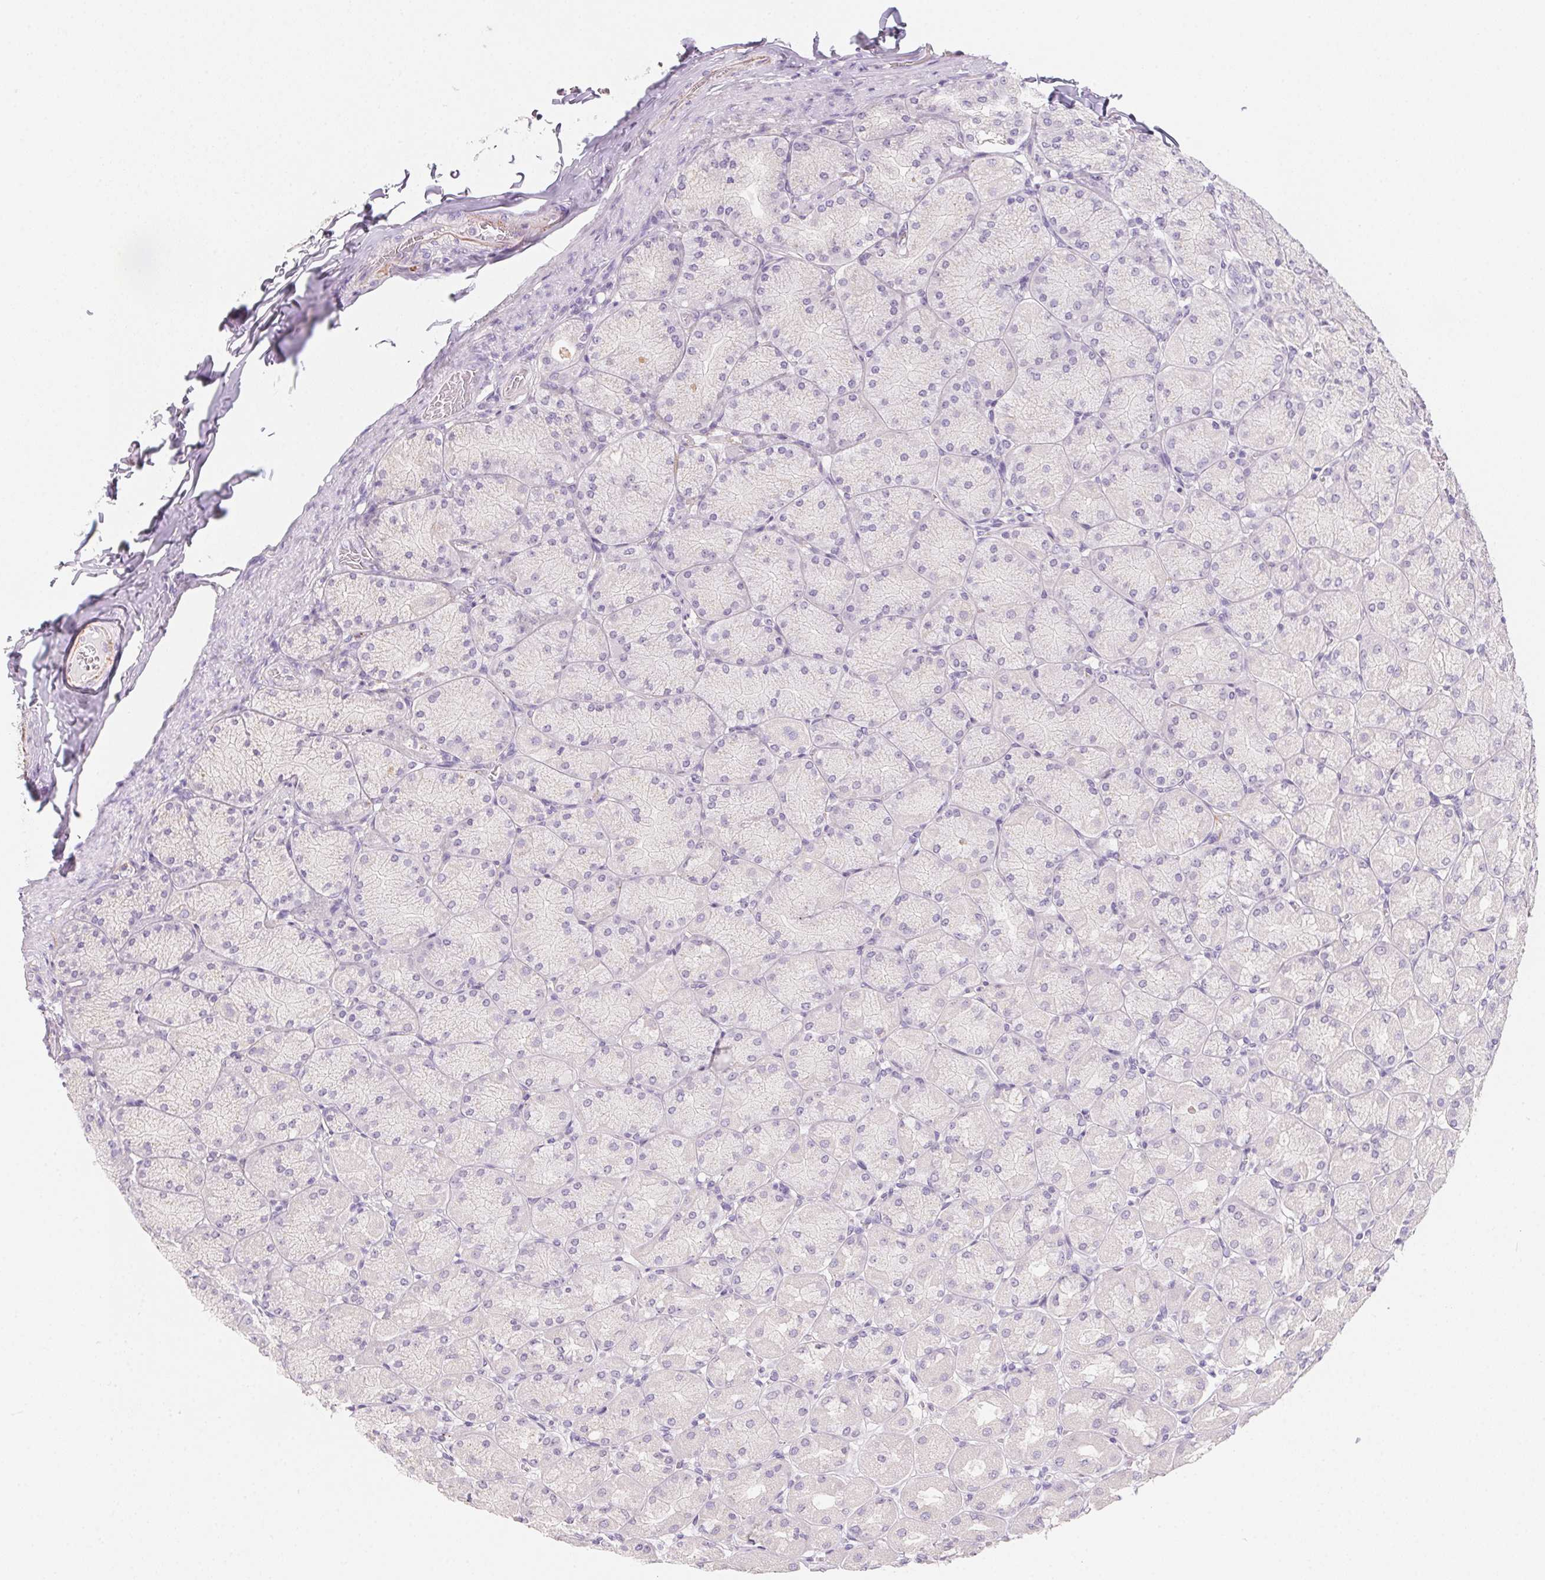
{"staining": {"intensity": "negative", "quantity": "none", "location": "none"}, "tissue": "stomach", "cell_type": "Glandular cells", "image_type": "normal", "snomed": [{"axis": "morphology", "description": "Normal tissue, NOS"}, {"axis": "topography", "description": "Stomach, upper"}], "caption": "Immunohistochemistry image of unremarkable stomach stained for a protein (brown), which reveals no expression in glandular cells. (Stains: DAB IHC with hematoxylin counter stain, Microscopy: brightfield microscopy at high magnification).", "gene": "MYL4", "patient": {"sex": "female", "age": 56}}